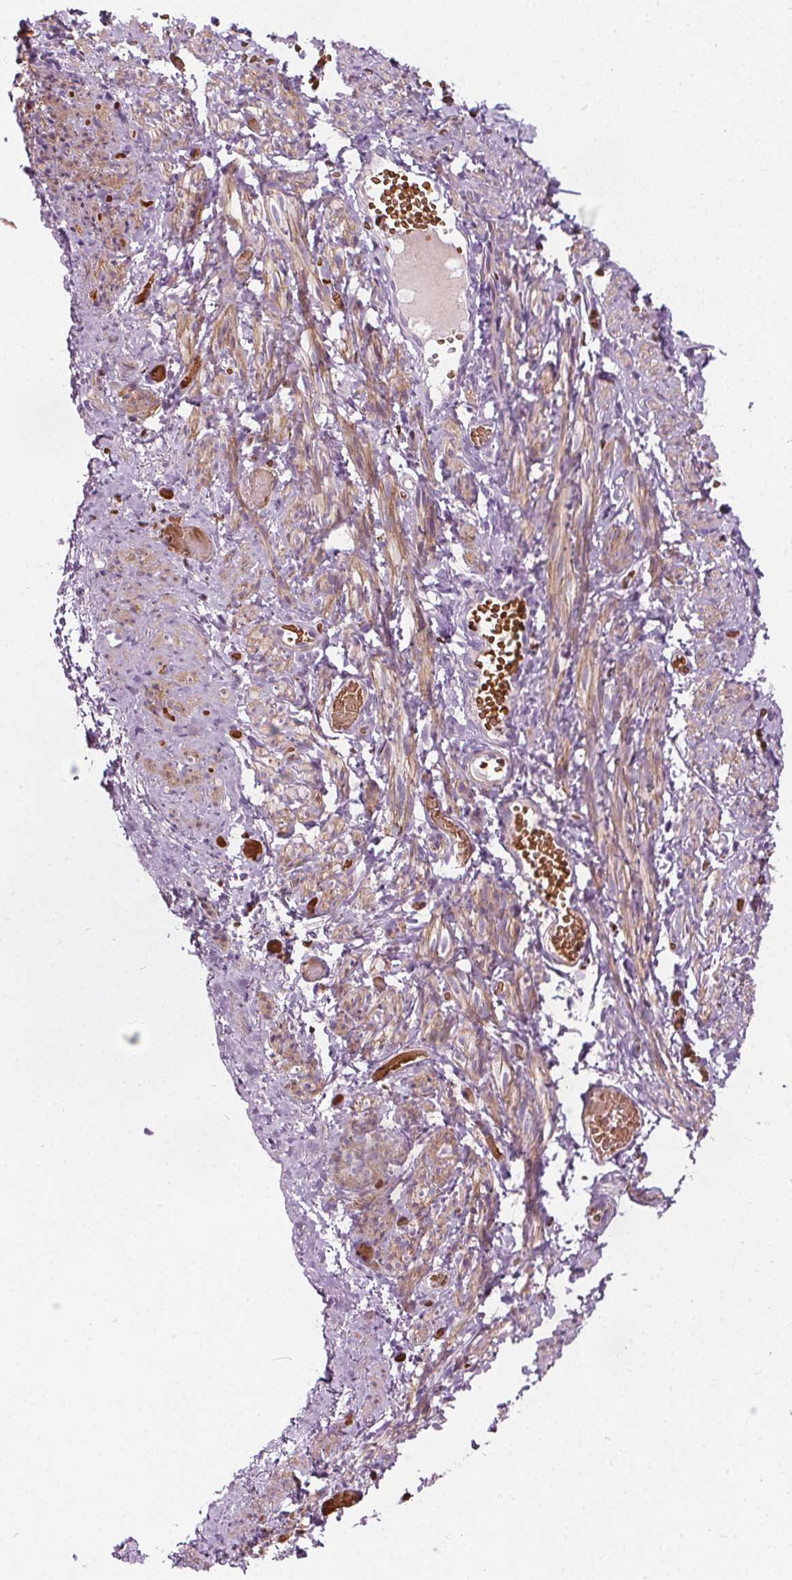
{"staining": {"intensity": "moderate", "quantity": ">75%", "location": "cytoplasmic/membranous"}, "tissue": "smooth muscle", "cell_type": "Smooth muscle cells", "image_type": "normal", "snomed": [{"axis": "morphology", "description": "Normal tissue, NOS"}, {"axis": "topography", "description": "Smooth muscle"}], "caption": "This is a photomicrograph of immunohistochemistry staining of benign smooth muscle, which shows moderate staining in the cytoplasmic/membranous of smooth muscle cells.", "gene": "ISLR2", "patient": {"sex": "female", "age": 65}}